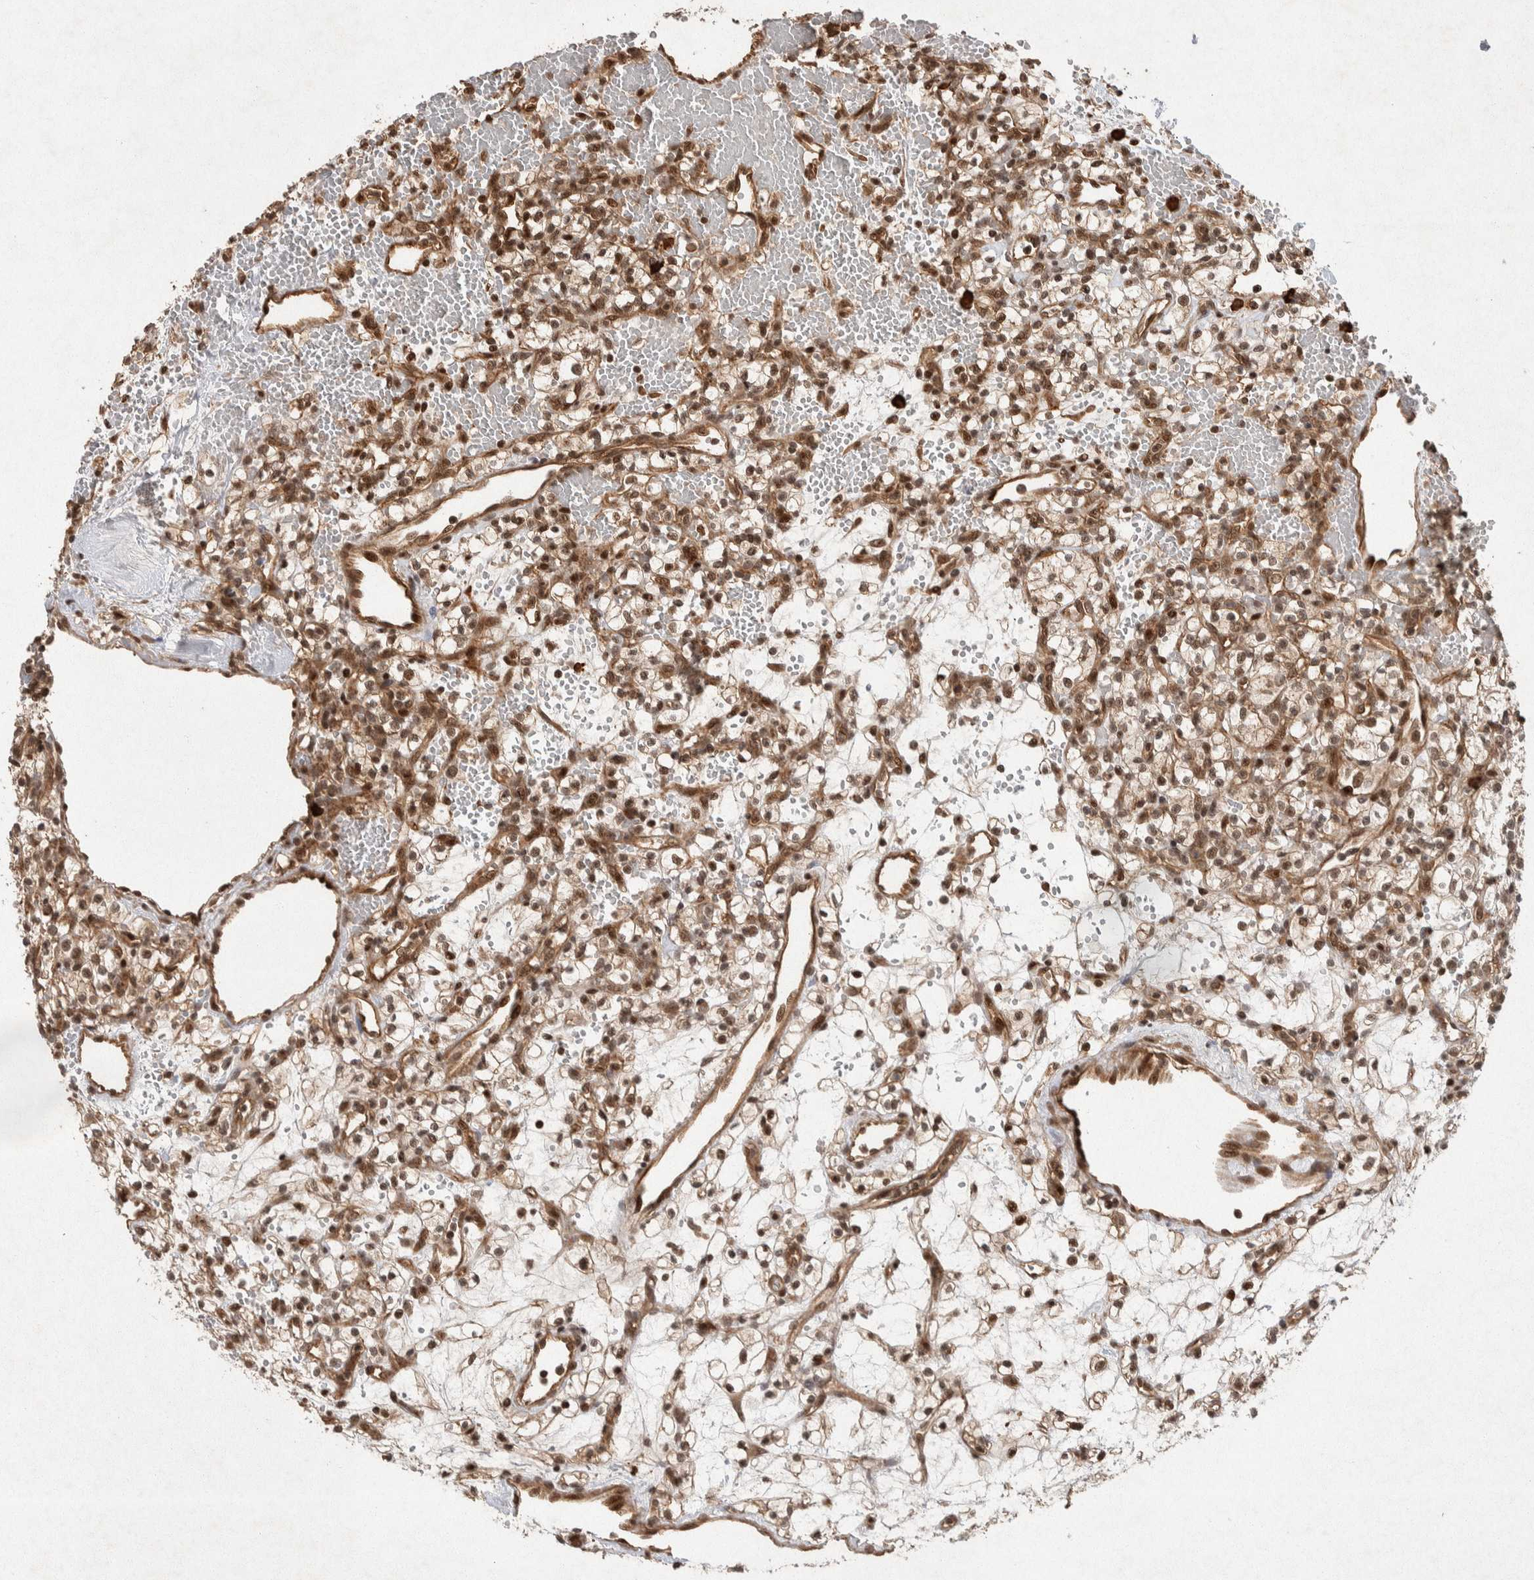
{"staining": {"intensity": "moderate", "quantity": ">75%", "location": "cytoplasmic/membranous,nuclear"}, "tissue": "renal cancer", "cell_type": "Tumor cells", "image_type": "cancer", "snomed": [{"axis": "morphology", "description": "Adenocarcinoma, NOS"}, {"axis": "topography", "description": "Kidney"}], "caption": "High-magnification brightfield microscopy of renal cancer (adenocarcinoma) stained with DAB (brown) and counterstained with hematoxylin (blue). tumor cells exhibit moderate cytoplasmic/membranous and nuclear expression is present in about>75% of cells.", "gene": "TOR1B", "patient": {"sex": "female", "age": 60}}